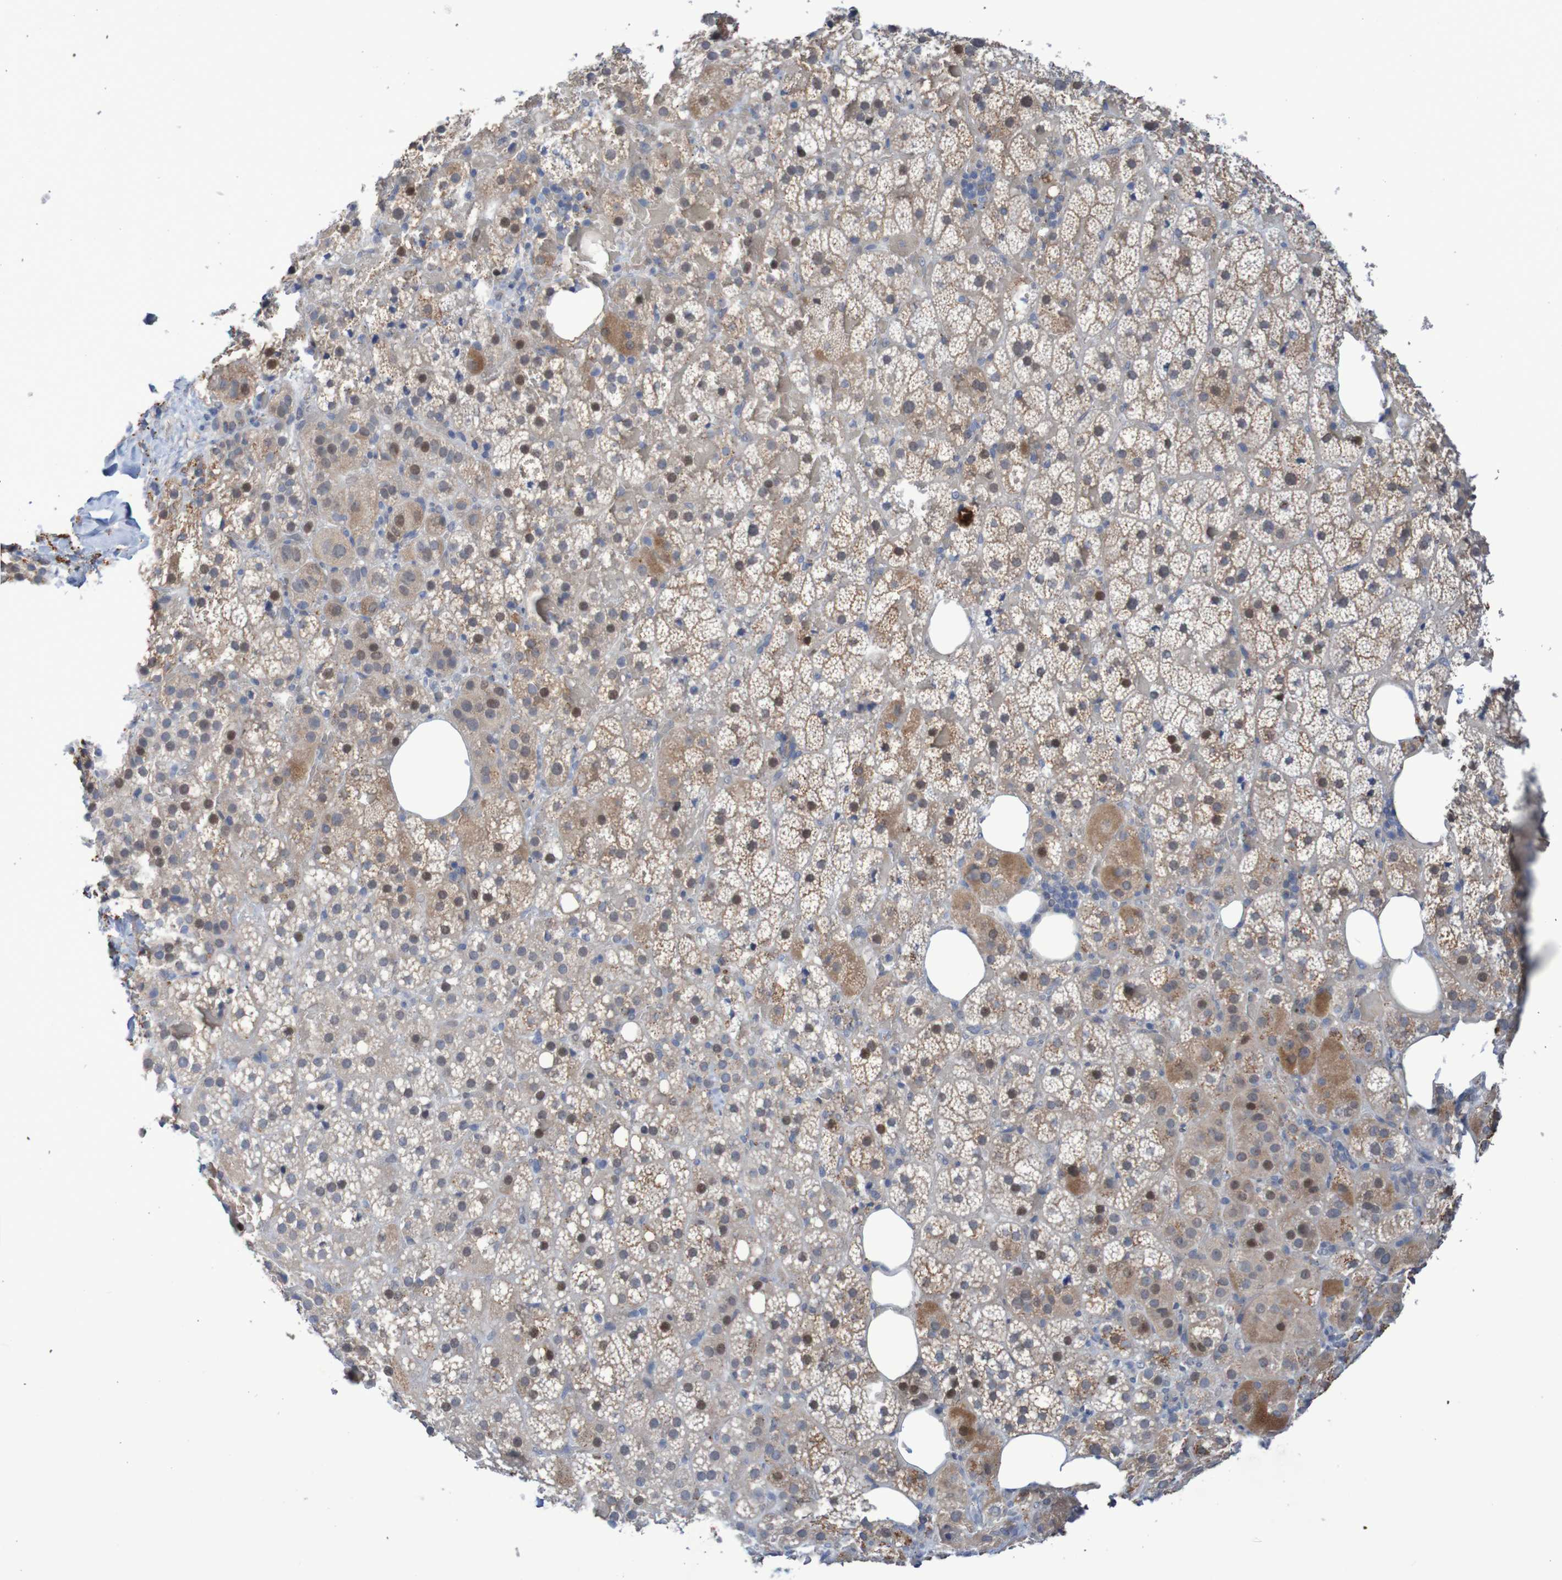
{"staining": {"intensity": "moderate", "quantity": "25%-75%", "location": "cytoplasmic/membranous"}, "tissue": "adrenal gland", "cell_type": "Glandular cells", "image_type": "normal", "snomed": [{"axis": "morphology", "description": "Normal tissue, NOS"}, {"axis": "topography", "description": "Adrenal gland"}], "caption": "Glandular cells reveal medium levels of moderate cytoplasmic/membranous positivity in approximately 25%-75% of cells in benign adrenal gland. (DAB IHC, brown staining for protein, blue staining for nuclei).", "gene": "FBP1", "patient": {"sex": "female", "age": 59}}